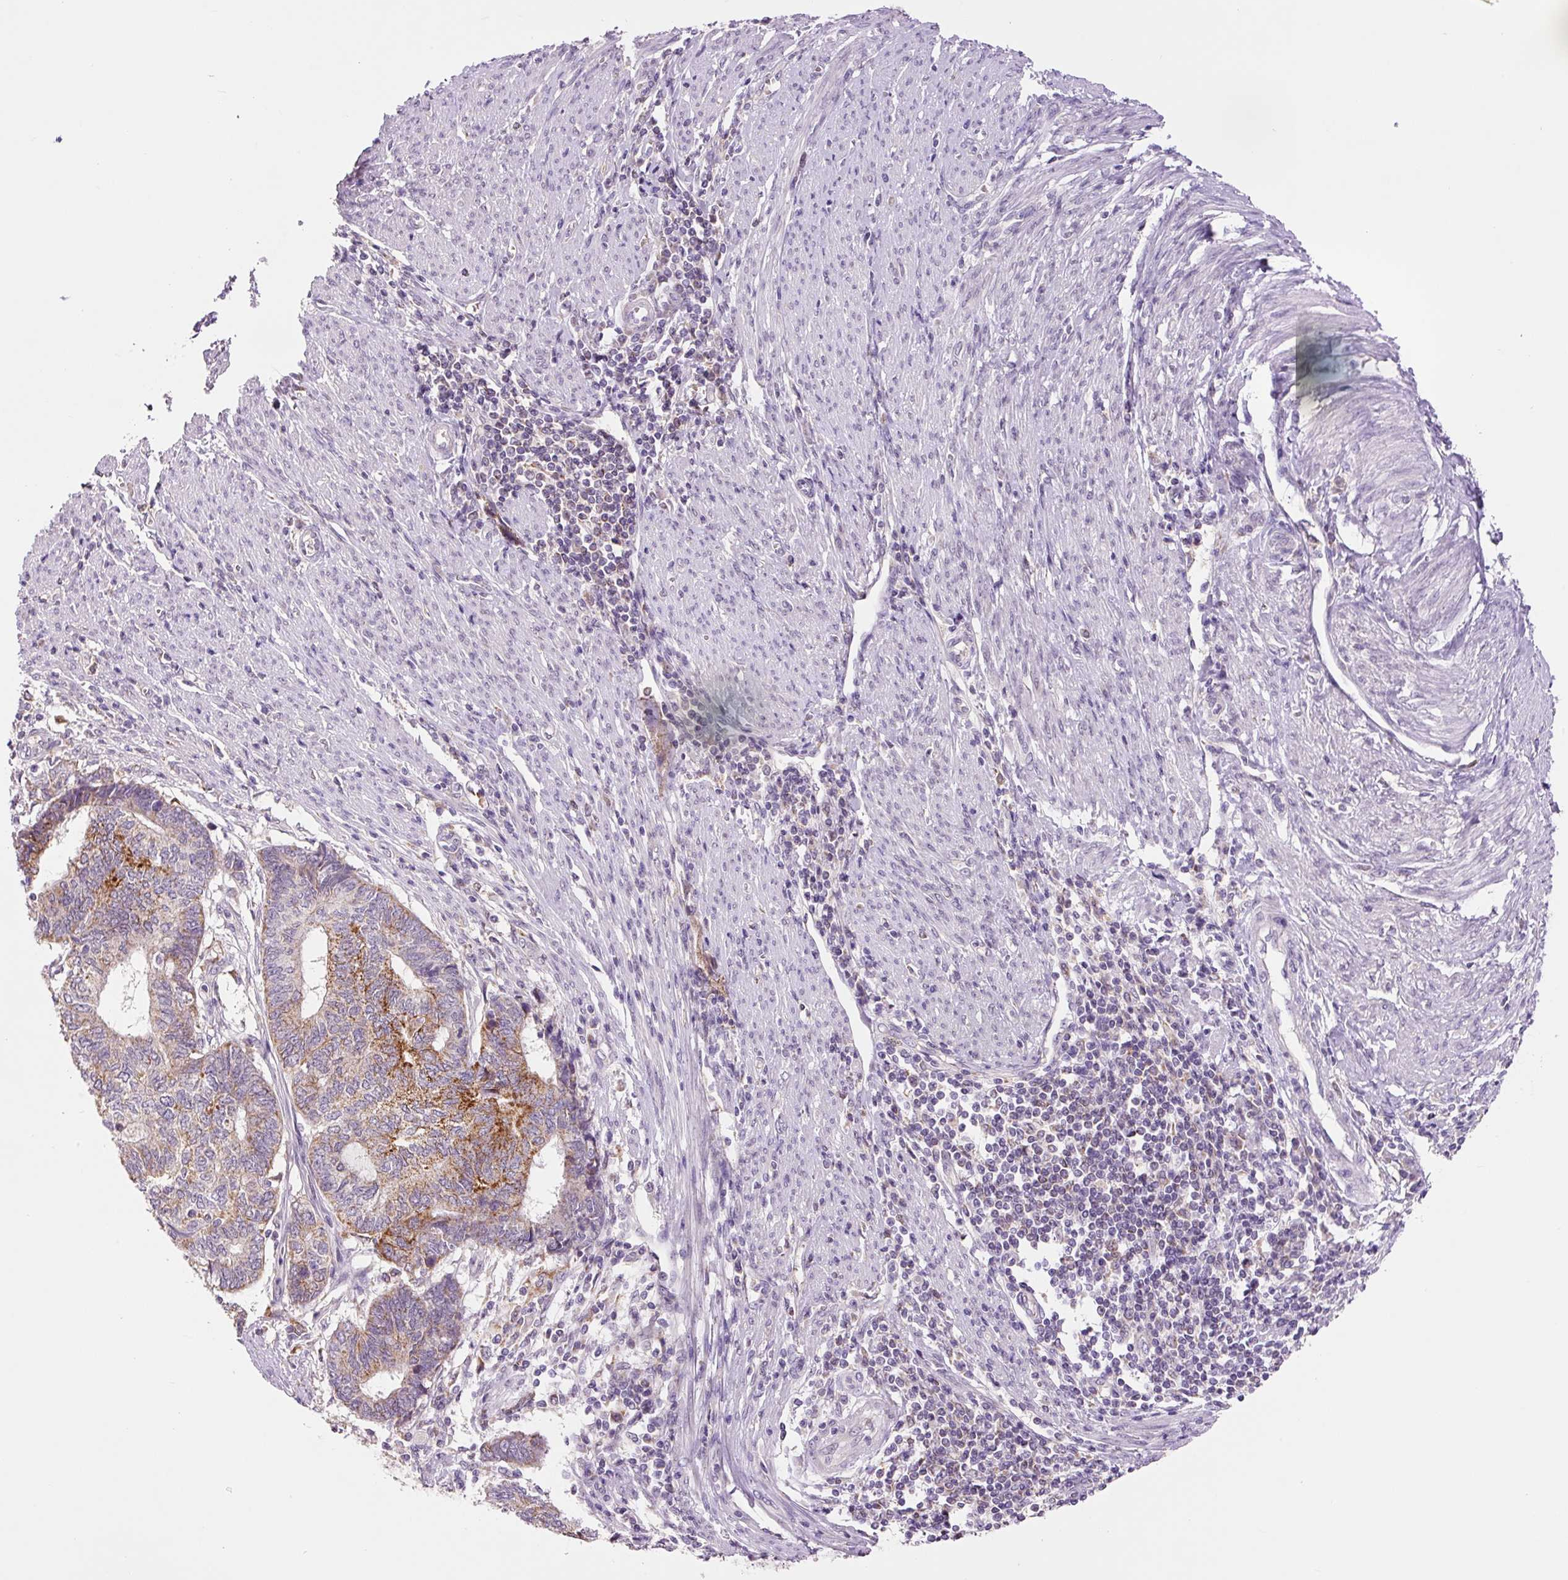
{"staining": {"intensity": "moderate", "quantity": "<25%", "location": "cytoplasmic/membranous"}, "tissue": "endometrial cancer", "cell_type": "Tumor cells", "image_type": "cancer", "snomed": [{"axis": "morphology", "description": "Adenocarcinoma, NOS"}, {"axis": "topography", "description": "Uterus"}, {"axis": "topography", "description": "Endometrium"}], "caption": "This image demonstrates immunohistochemistry staining of human adenocarcinoma (endometrial), with low moderate cytoplasmic/membranous positivity in about <25% of tumor cells.", "gene": "PCK2", "patient": {"sex": "female", "age": 70}}